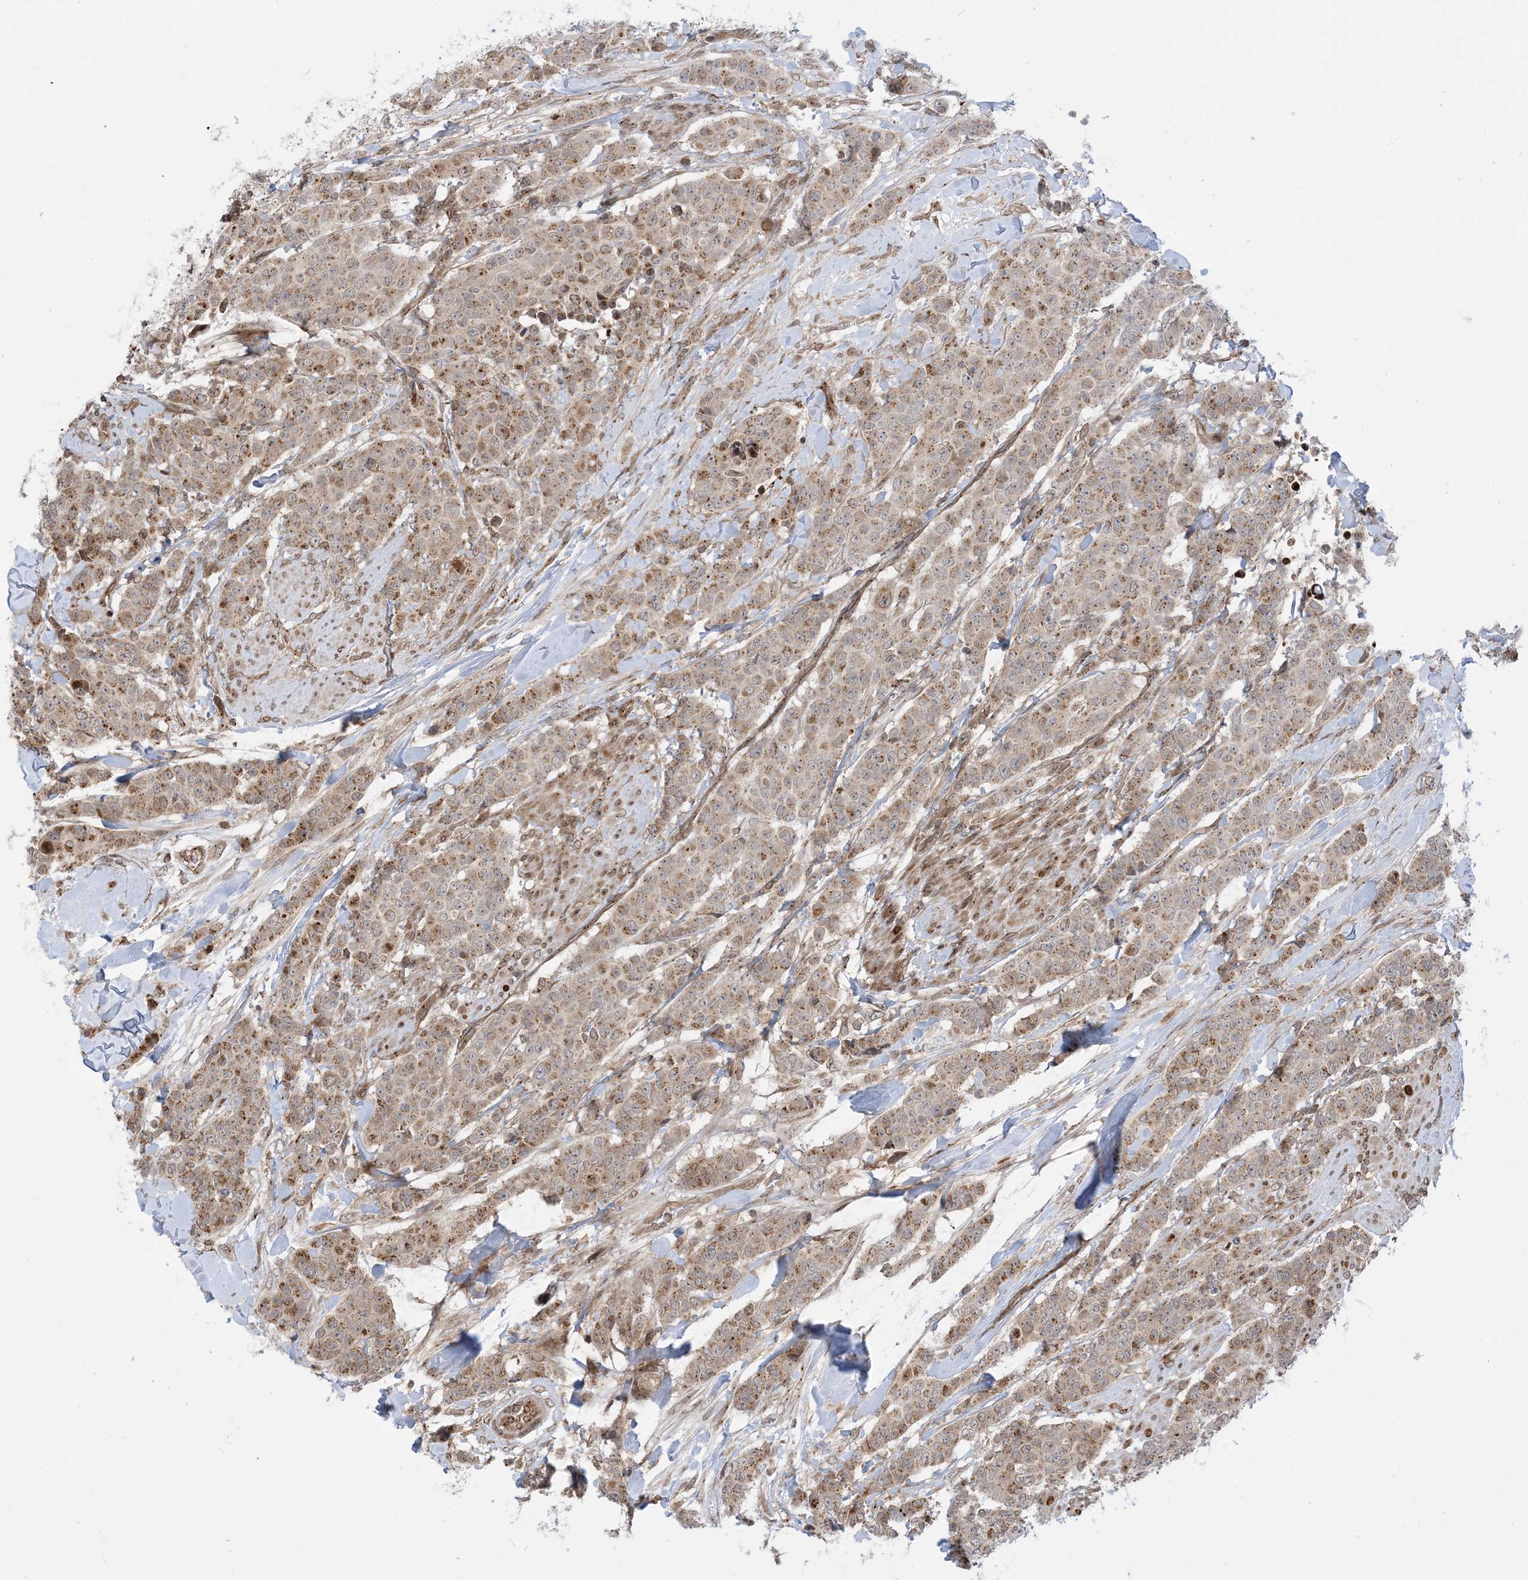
{"staining": {"intensity": "moderate", "quantity": ">75%", "location": "cytoplasmic/membranous"}, "tissue": "breast cancer", "cell_type": "Tumor cells", "image_type": "cancer", "snomed": [{"axis": "morphology", "description": "Duct carcinoma"}, {"axis": "topography", "description": "Breast"}], "caption": "Protein expression analysis of breast cancer demonstrates moderate cytoplasmic/membranous positivity in approximately >75% of tumor cells. (Brightfield microscopy of DAB IHC at high magnification).", "gene": "CASP4", "patient": {"sex": "female", "age": 40}}